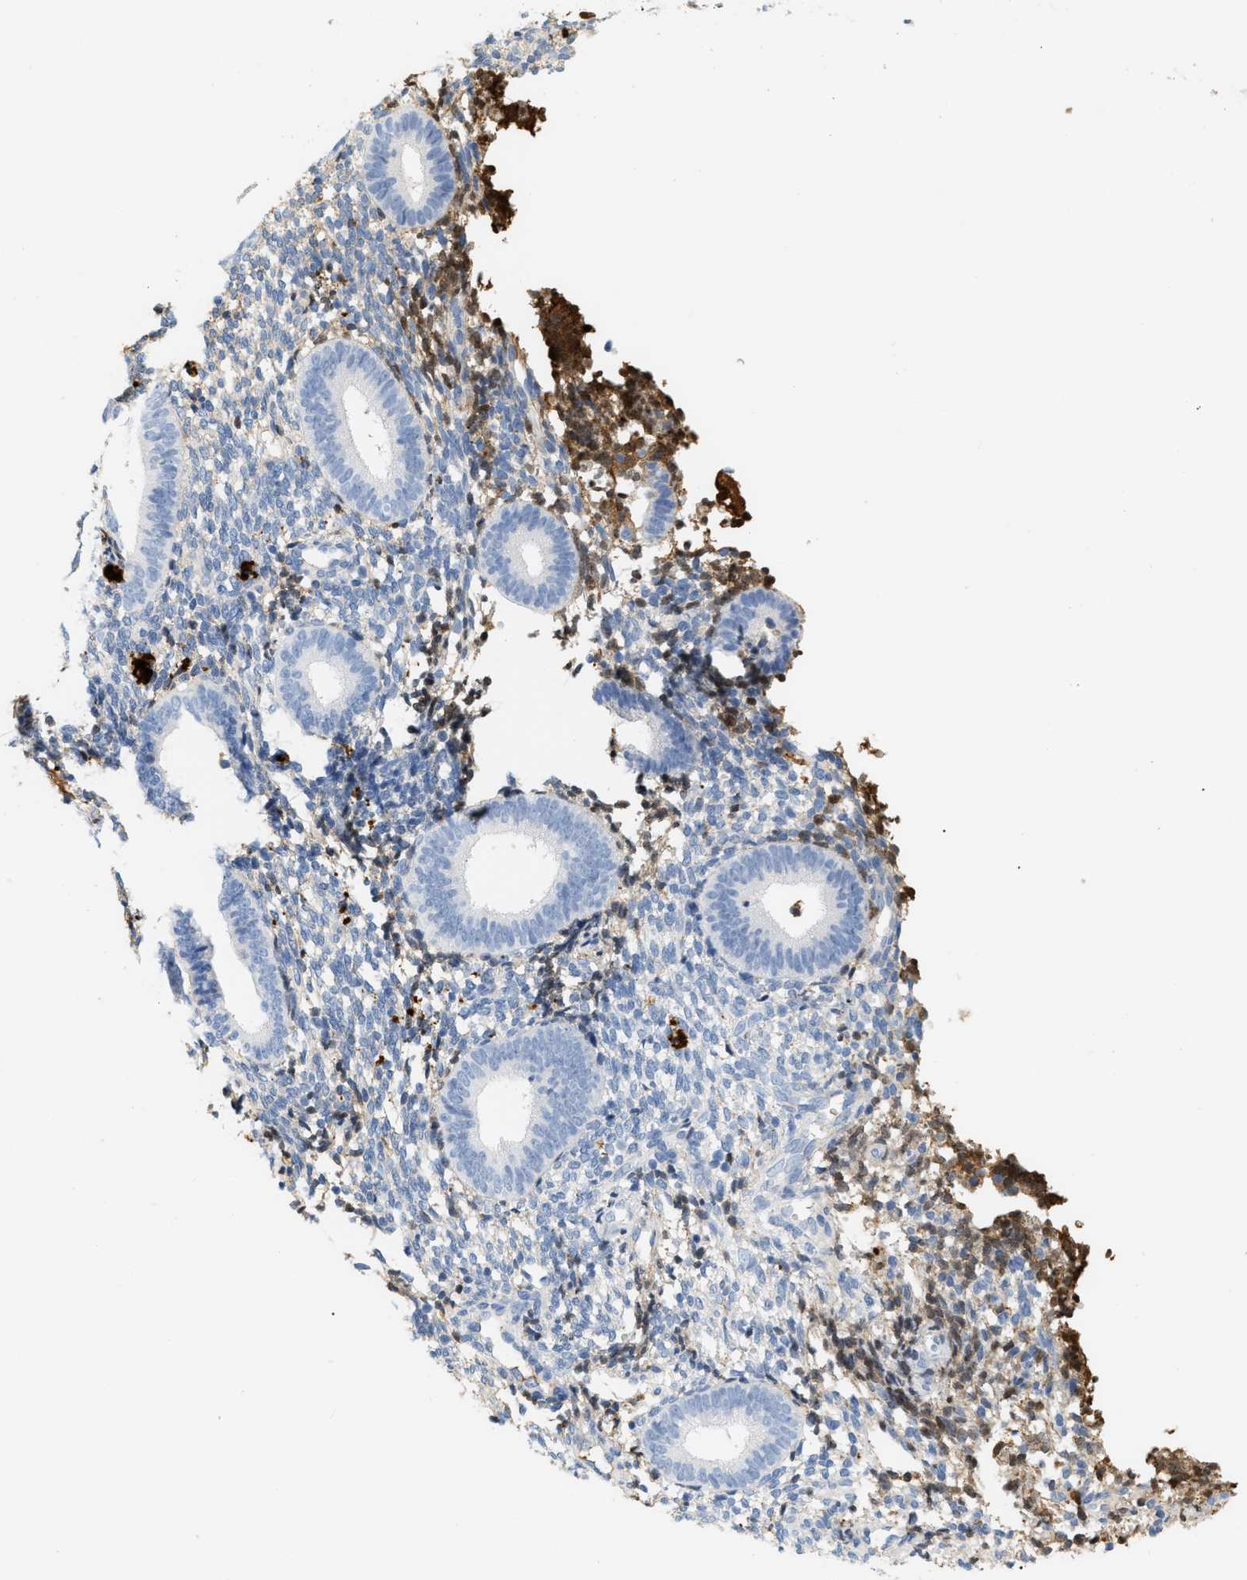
{"staining": {"intensity": "moderate", "quantity": "25%-75%", "location": "cytoplasmic/membranous"}, "tissue": "endometrium", "cell_type": "Cells in endometrial stroma", "image_type": "normal", "snomed": [{"axis": "morphology", "description": "Normal tissue, NOS"}, {"axis": "topography", "description": "Uterus"}, {"axis": "topography", "description": "Endometrium"}], "caption": "Protein staining of normal endometrium demonstrates moderate cytoplasmic/membranous positivity in about 25%-75% of cells in endometrial stroma.", "gene": "CFH", "patient": {"sex": "female", "age": 33}}